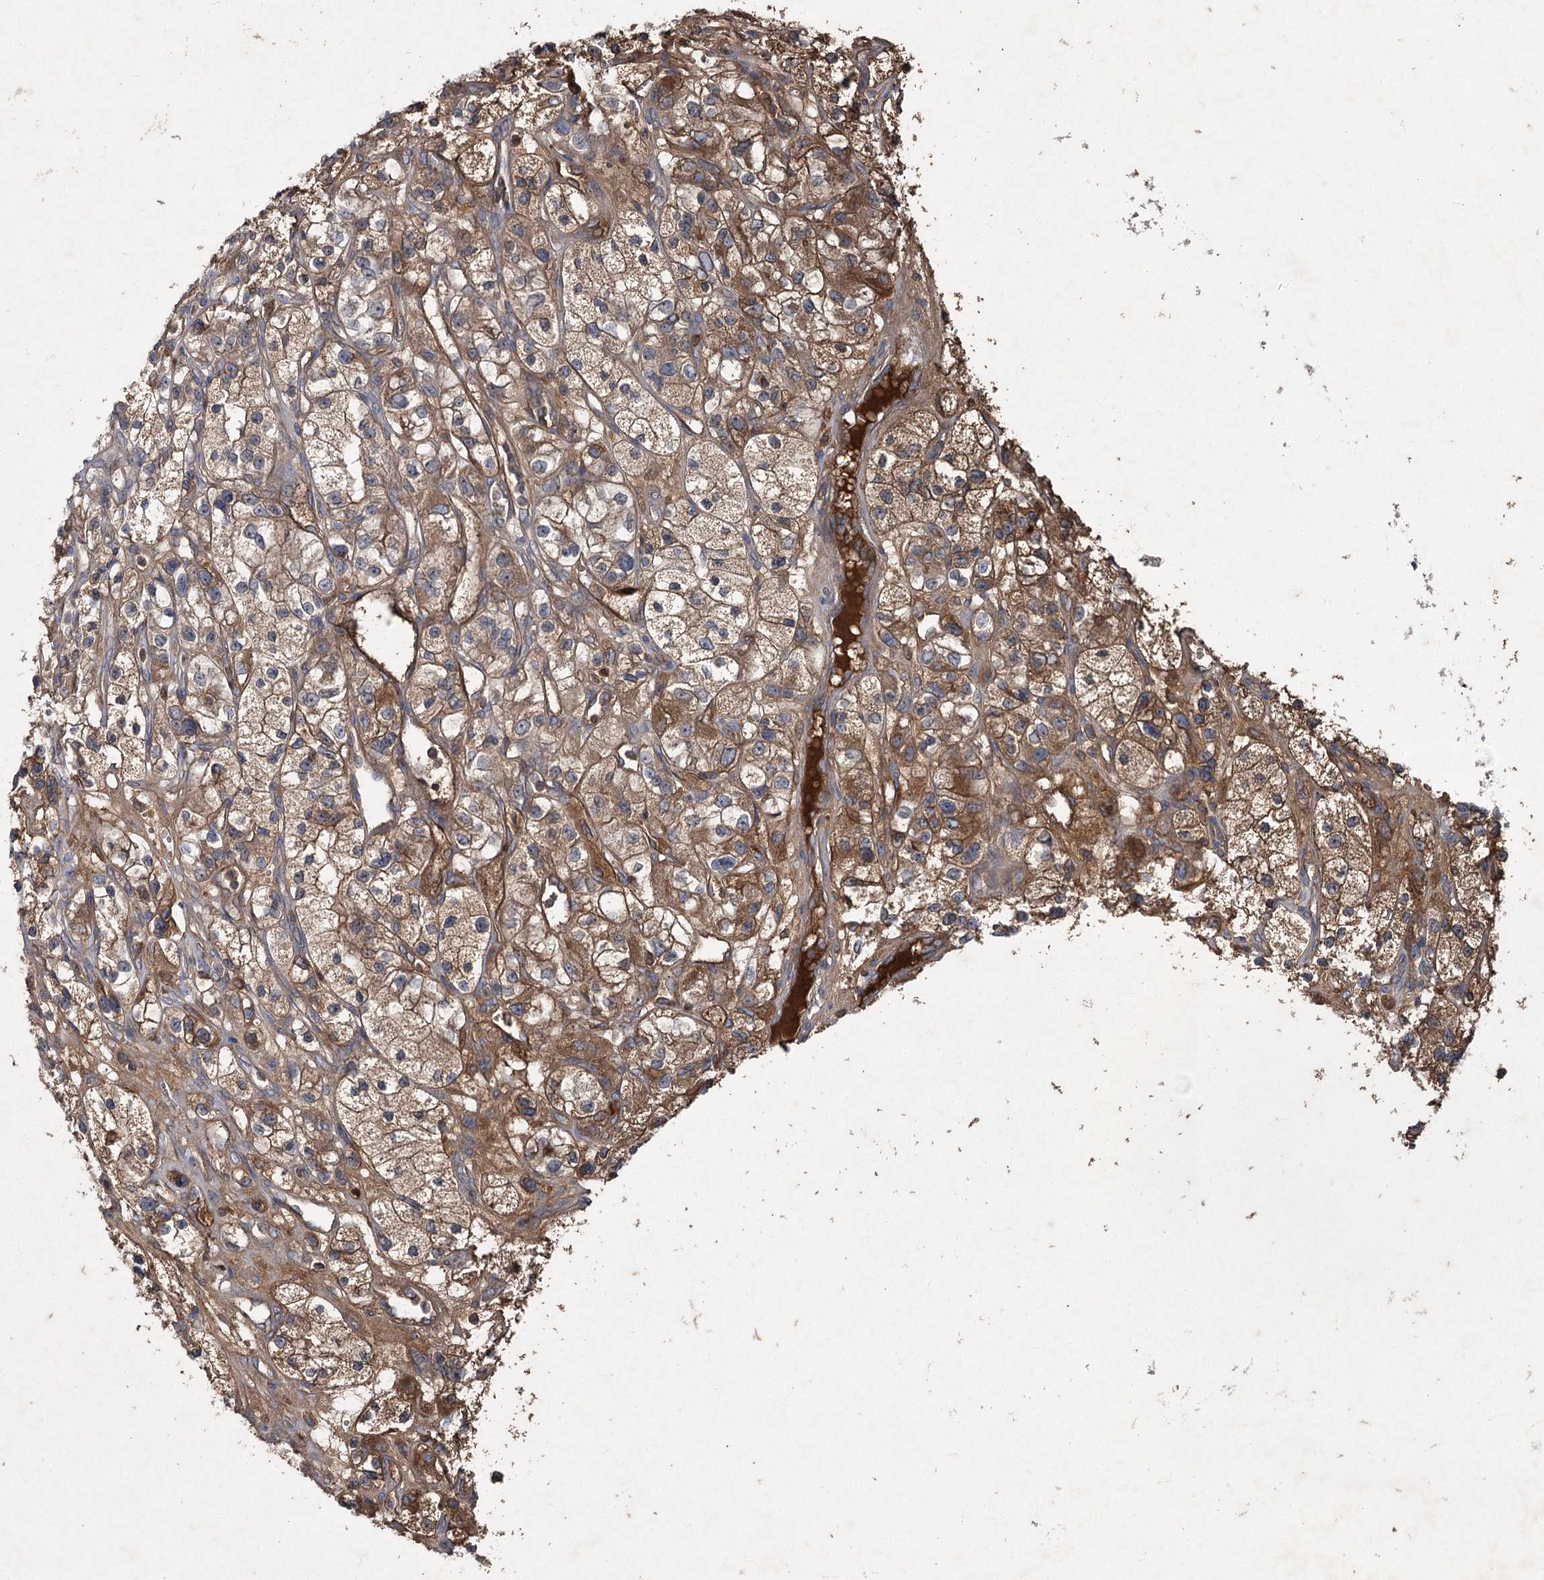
{"staining": {"intensity": "moderate", "quantity": ">75%", "location": "cytoplasmic/membranous"}, "tissue": "renal cancer", "cell_type": "Tumor cells", "image_type": "cancer", "snomed": [{"axis": "morphology", "description": "Adenocarcinoma, NOS"}, {"axis": "topography", "description": "Kidney"}], "caption": "Renal adenocarcinoma stained with a protein marker demonstrates moderate staining in tumor cells.", "gene": "PGLYRP2", "patient": {"sex": "female", "age": 57}}